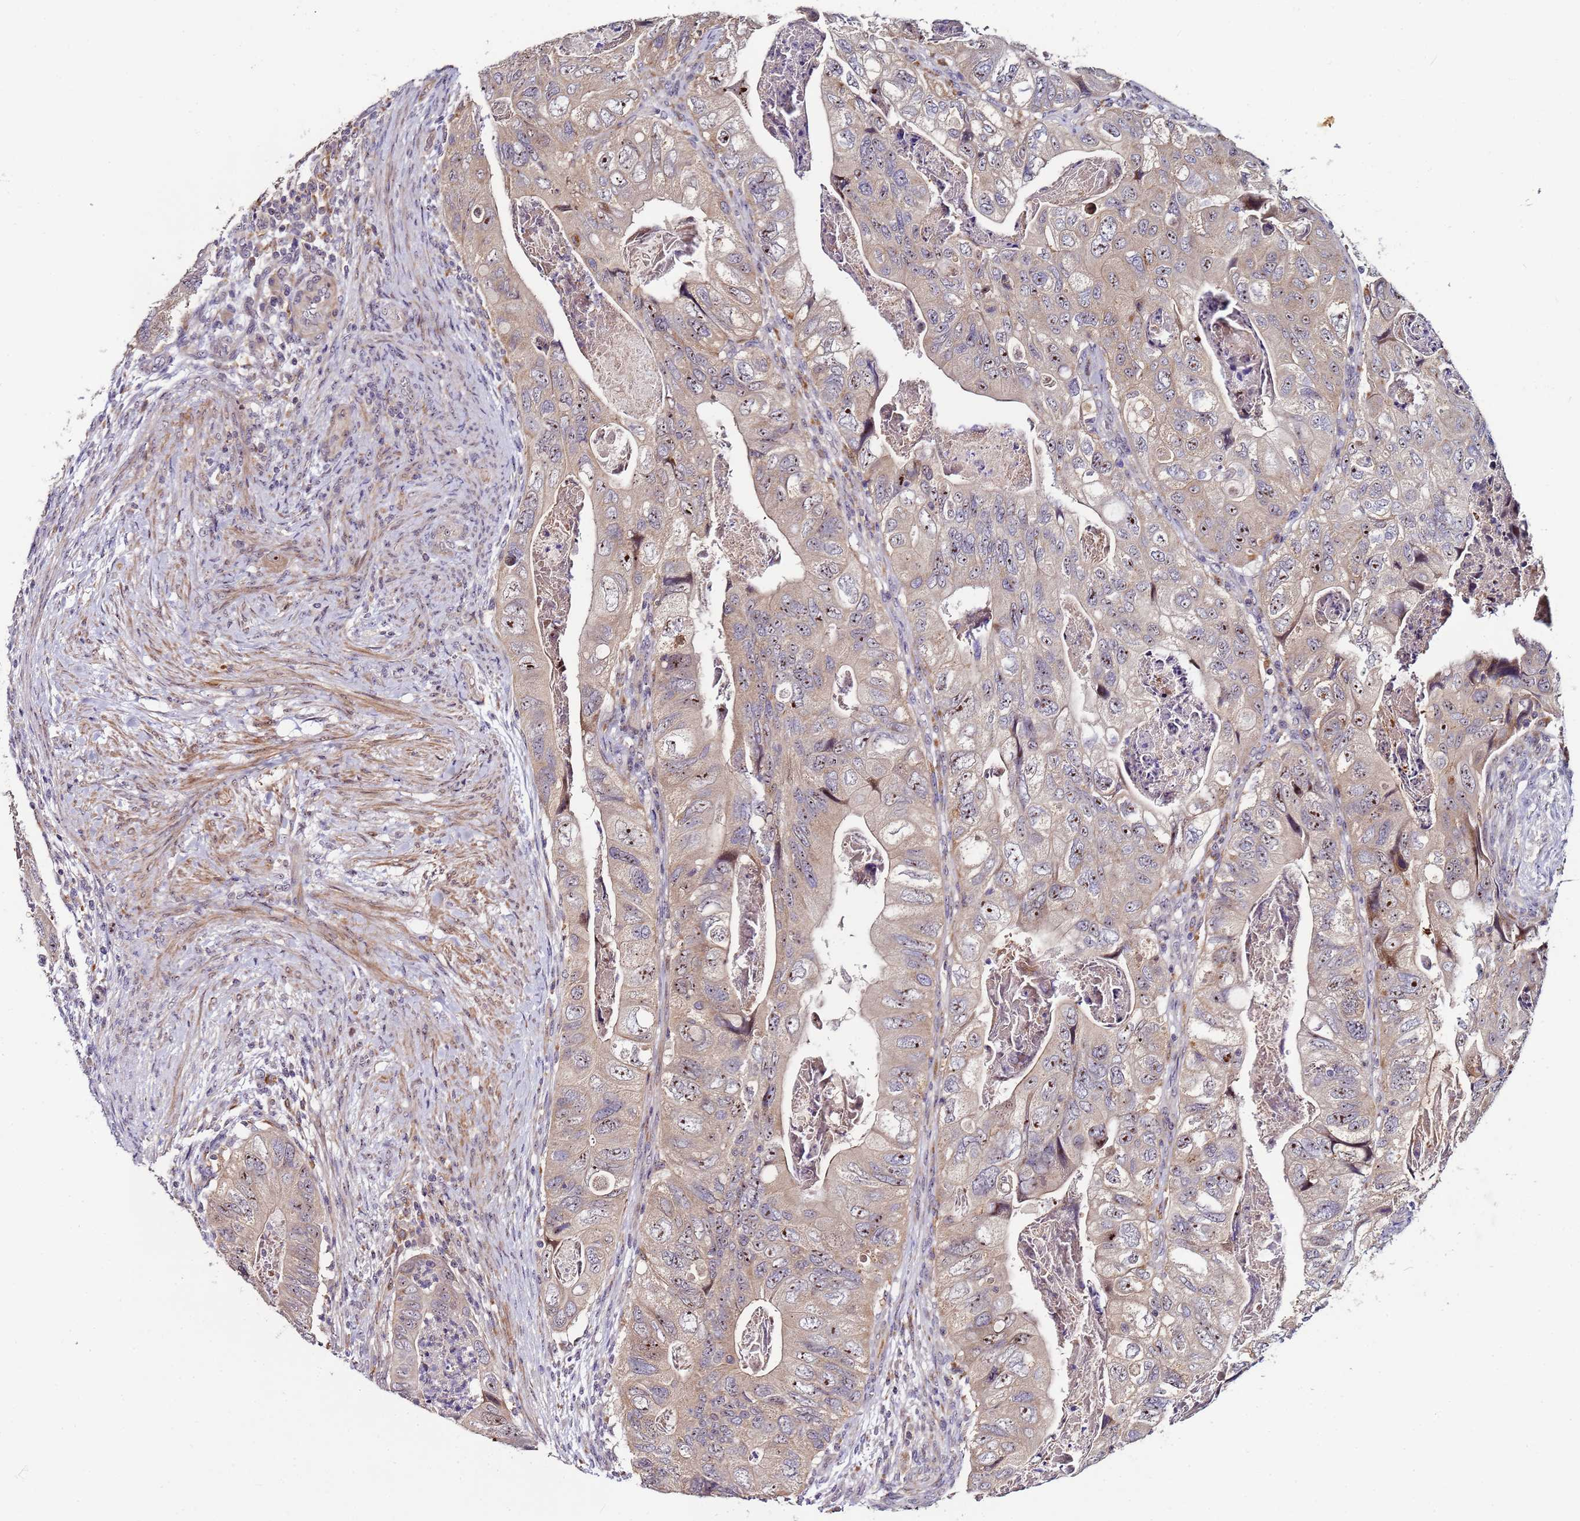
{"staining": {"intensity": "moderate", "quantity": "25%-75%", "location": "nuclear"}, "tissue": "colorectal cancer", "cell_type": "Tumor cells", "image_type": "cancer", "snomed": [{"axis": "morphology", "description": "Adenocarcinoma, NOS"}, {"axis": "topography", "description": "Rectum"}], "caption": "Protein staining shows moderate nuclear positivity in about 25%-75% of tumor cells in adenocarcinoma (colorectal).", "gene": "KRI1", "patient": {"sex": "male", "age": 63}}